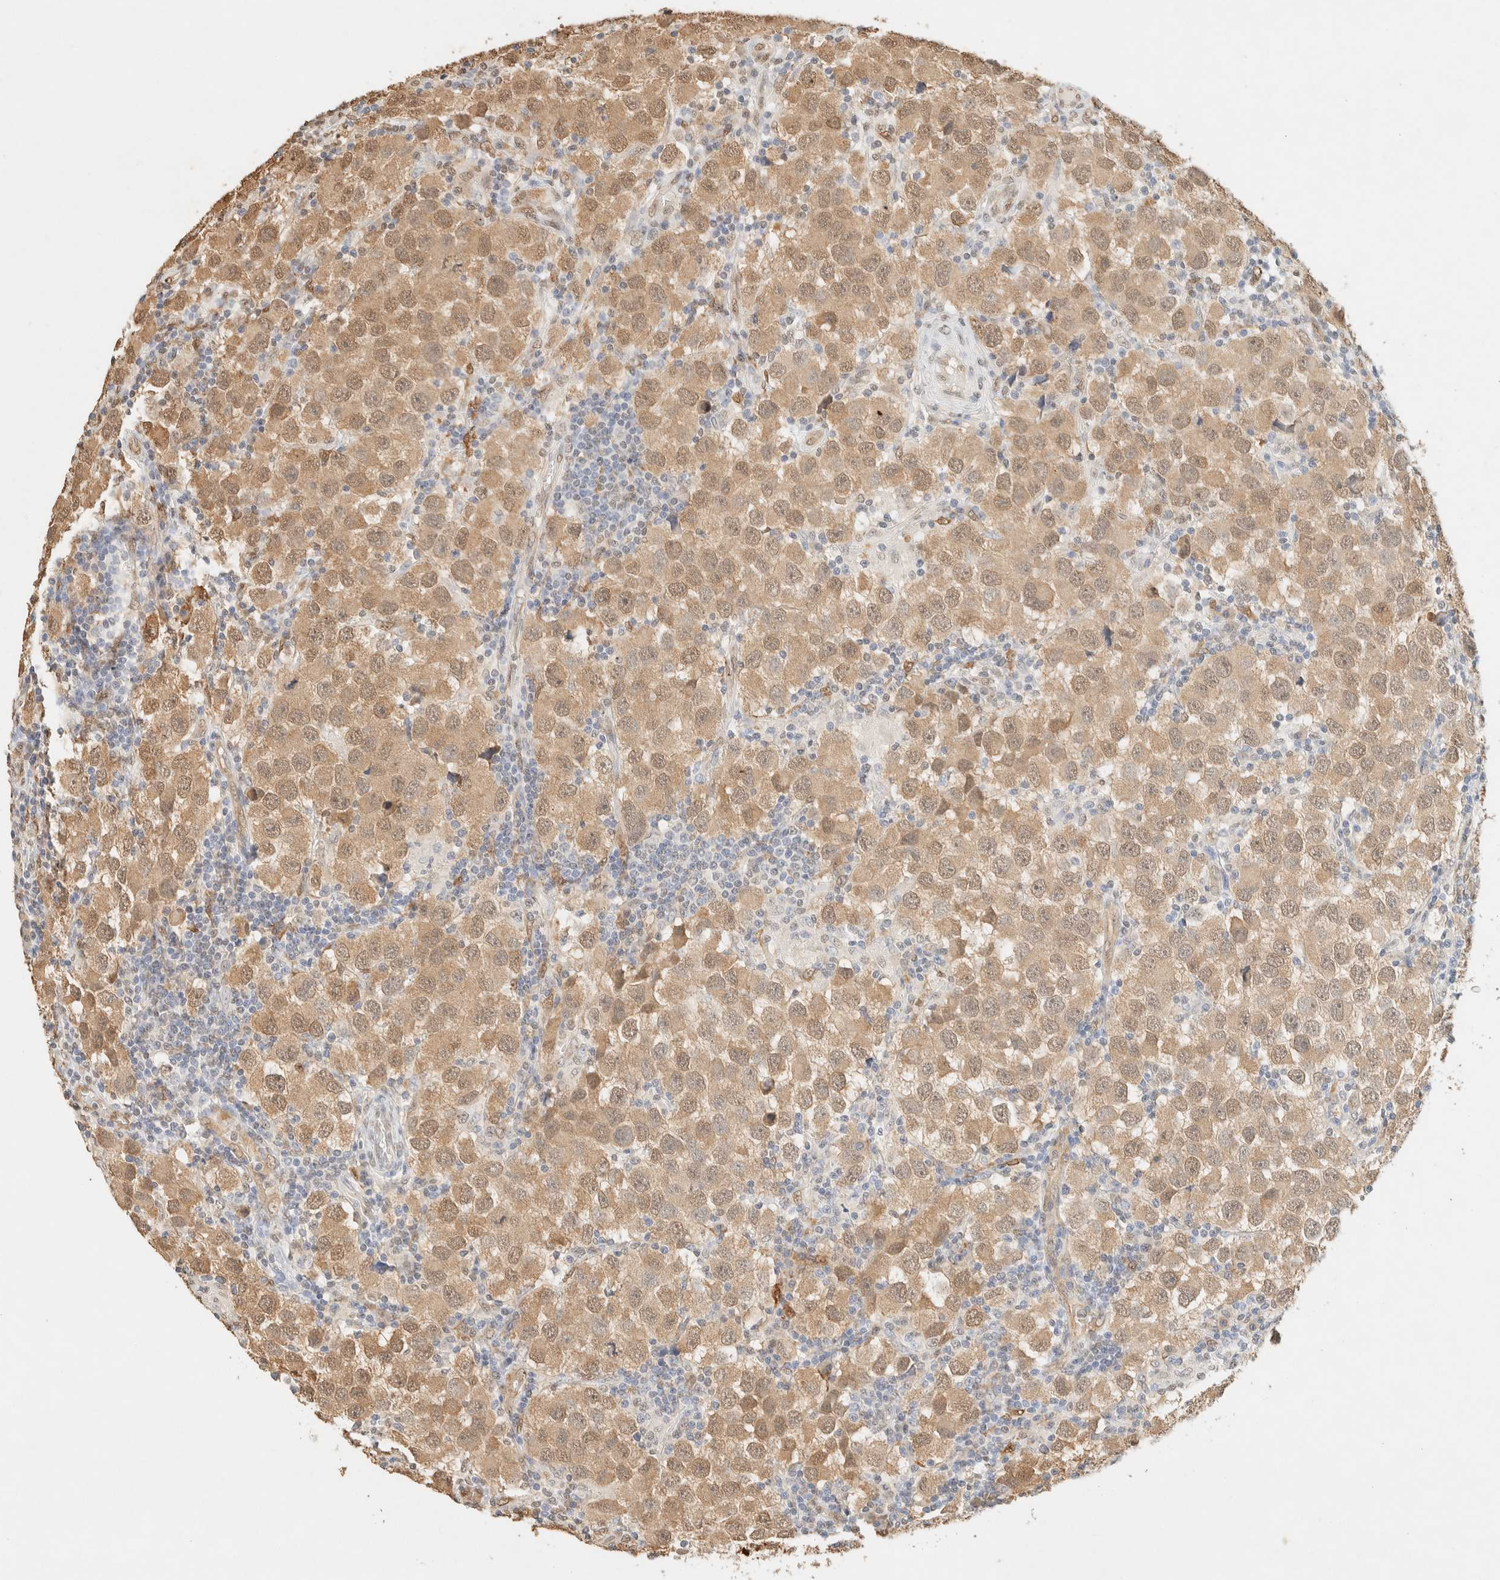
{"staining": {"intensity": "weak", "quantity": ">75%", "location": "cytoplasmic/membranous,nuclear"}, "tissue": "testis cancer", "cell_type": "Tumor cells", "image_type": "cancer", "snomed": [{"axis": "morphology", "description": "Carcinoma, Embryonal, NOS"}, {"axis": "topography", "description": "Testis"}], "caption": "An image of testis cancer stained for a protein exhibits weak cytoplasmic/membranous and nuclear brown staining in tumor cells. (Brightfield microscopy of DAB IHC at high magnification).", "gene": "S100A13", "patient": {"sex": "male", "age": 21}}